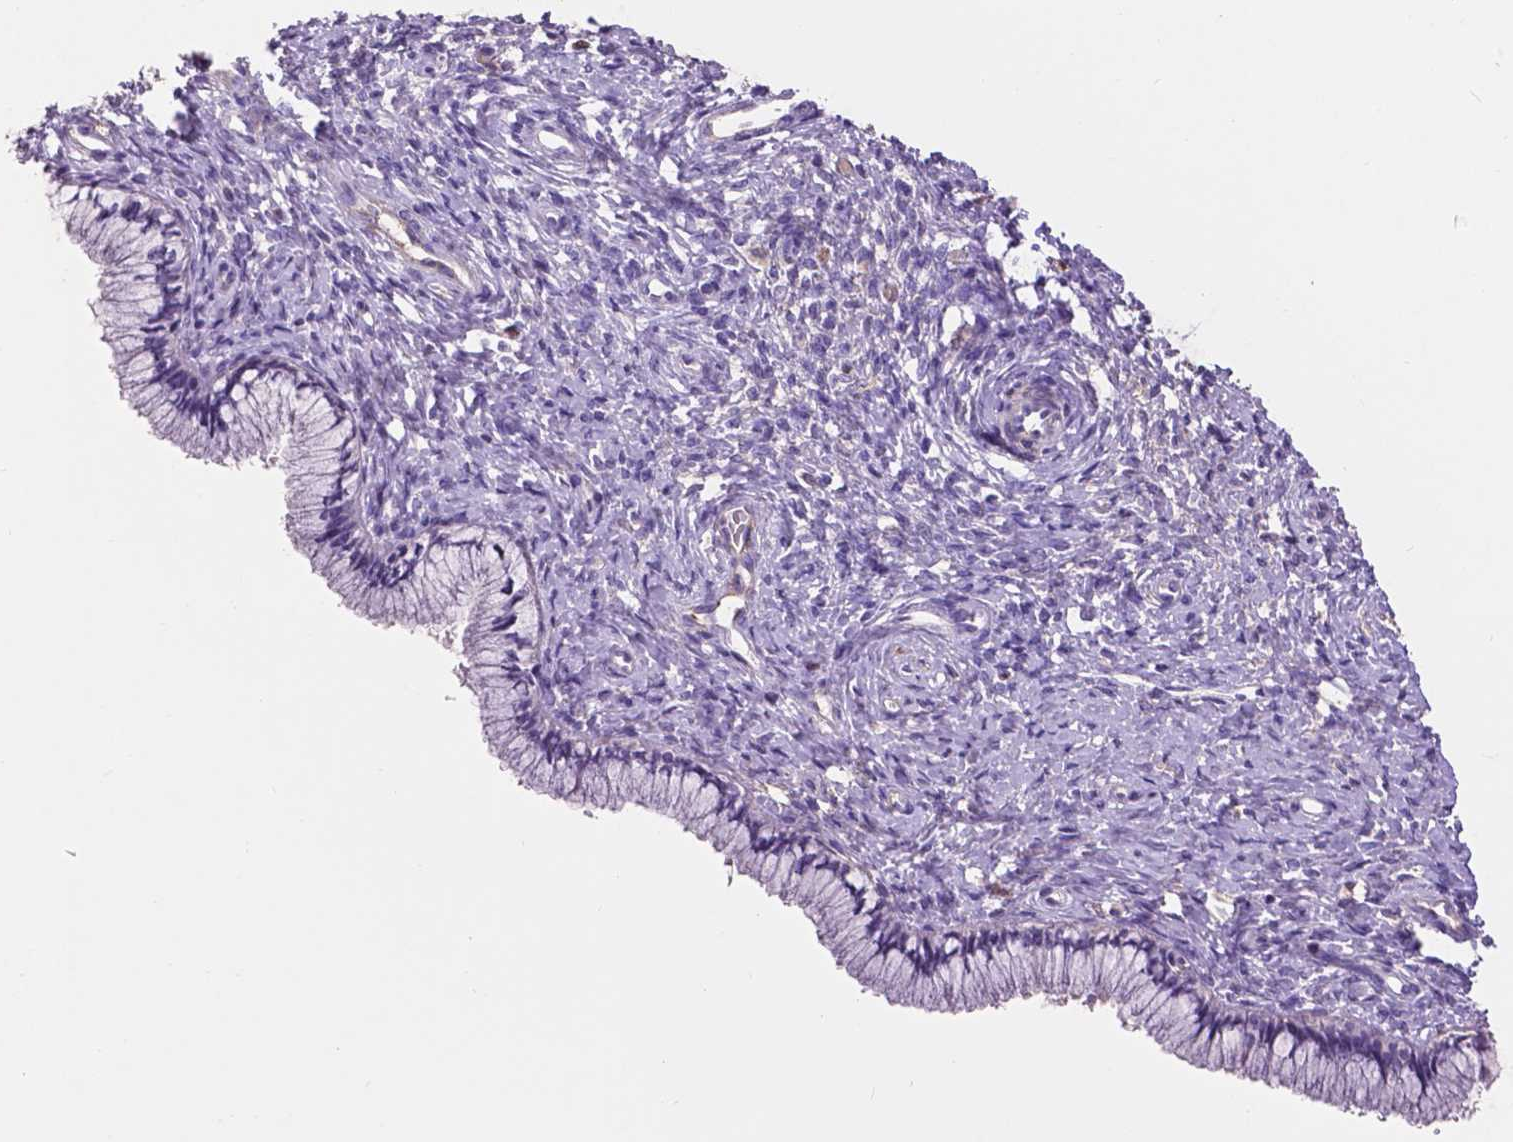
{"staining": {"intensity": "negative", "quantity": "none", "location": "none"}, "tissue": "cervix", "cell_type": "Glandular cells", "image_type": "normal", "snomed": [{"axis": "morphology", "description": "Normal tissue, NOS"}, {"axis": "topography", "description": "Cervix"}], "caption": "Glandular cells are negative for protein expression in benign human cervix. (DAB IHC visualized using brightfield microscopy, high magnification).", "gene": "APOE", "patient": {"sex": "female", "age": 37}}